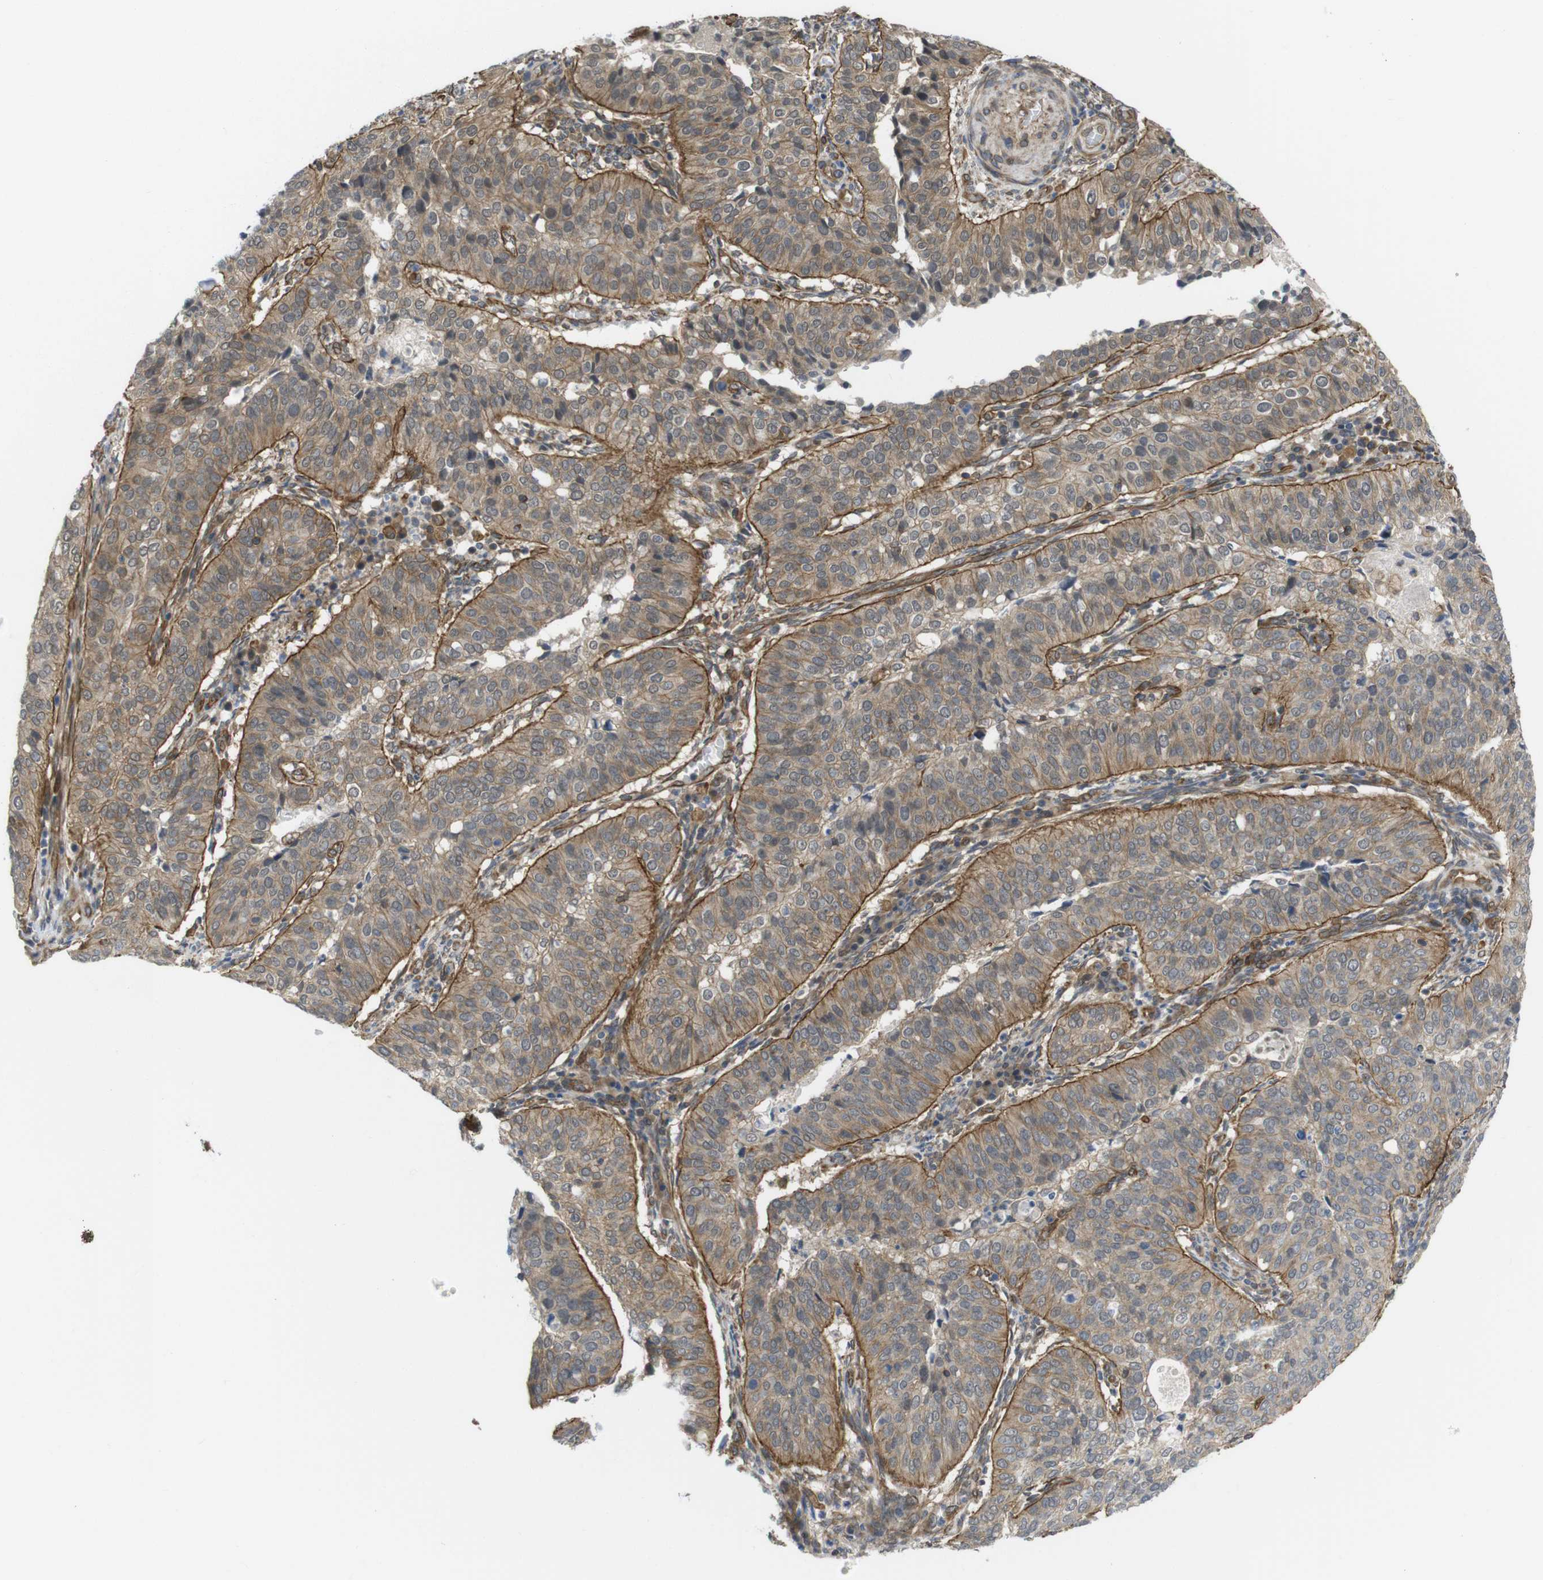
{"staining": {"intensity": "moderate", "quantity": ">75%", "location": "cytoplasmic/membranous"}, "tissue": "cervical cancer", "cell_type": "Tumor cells", "image_type": "cancer", "snomed": [{"axis": "morphology", "description": "Normal tissue, NOS"}, {"axis": "morphology", "description": "Squamous cell carcinoma, NOS"}, {"axis": "topography", "description": "Cervix"}], "caption": "Immunohistochemistry (IHC) image of neoplastic tissue: human squamous cell carcinoma (cervical) stained using immunohistochemistry demonstrates medium levels of moderate protein expression localized specifically in the cytoplasmic/membranous of tumor cells, appearing as a cytoplasmic/membranous brown color.", "gene": "ZDHHC5", "patient": {"sex": "female", "age": 39}}